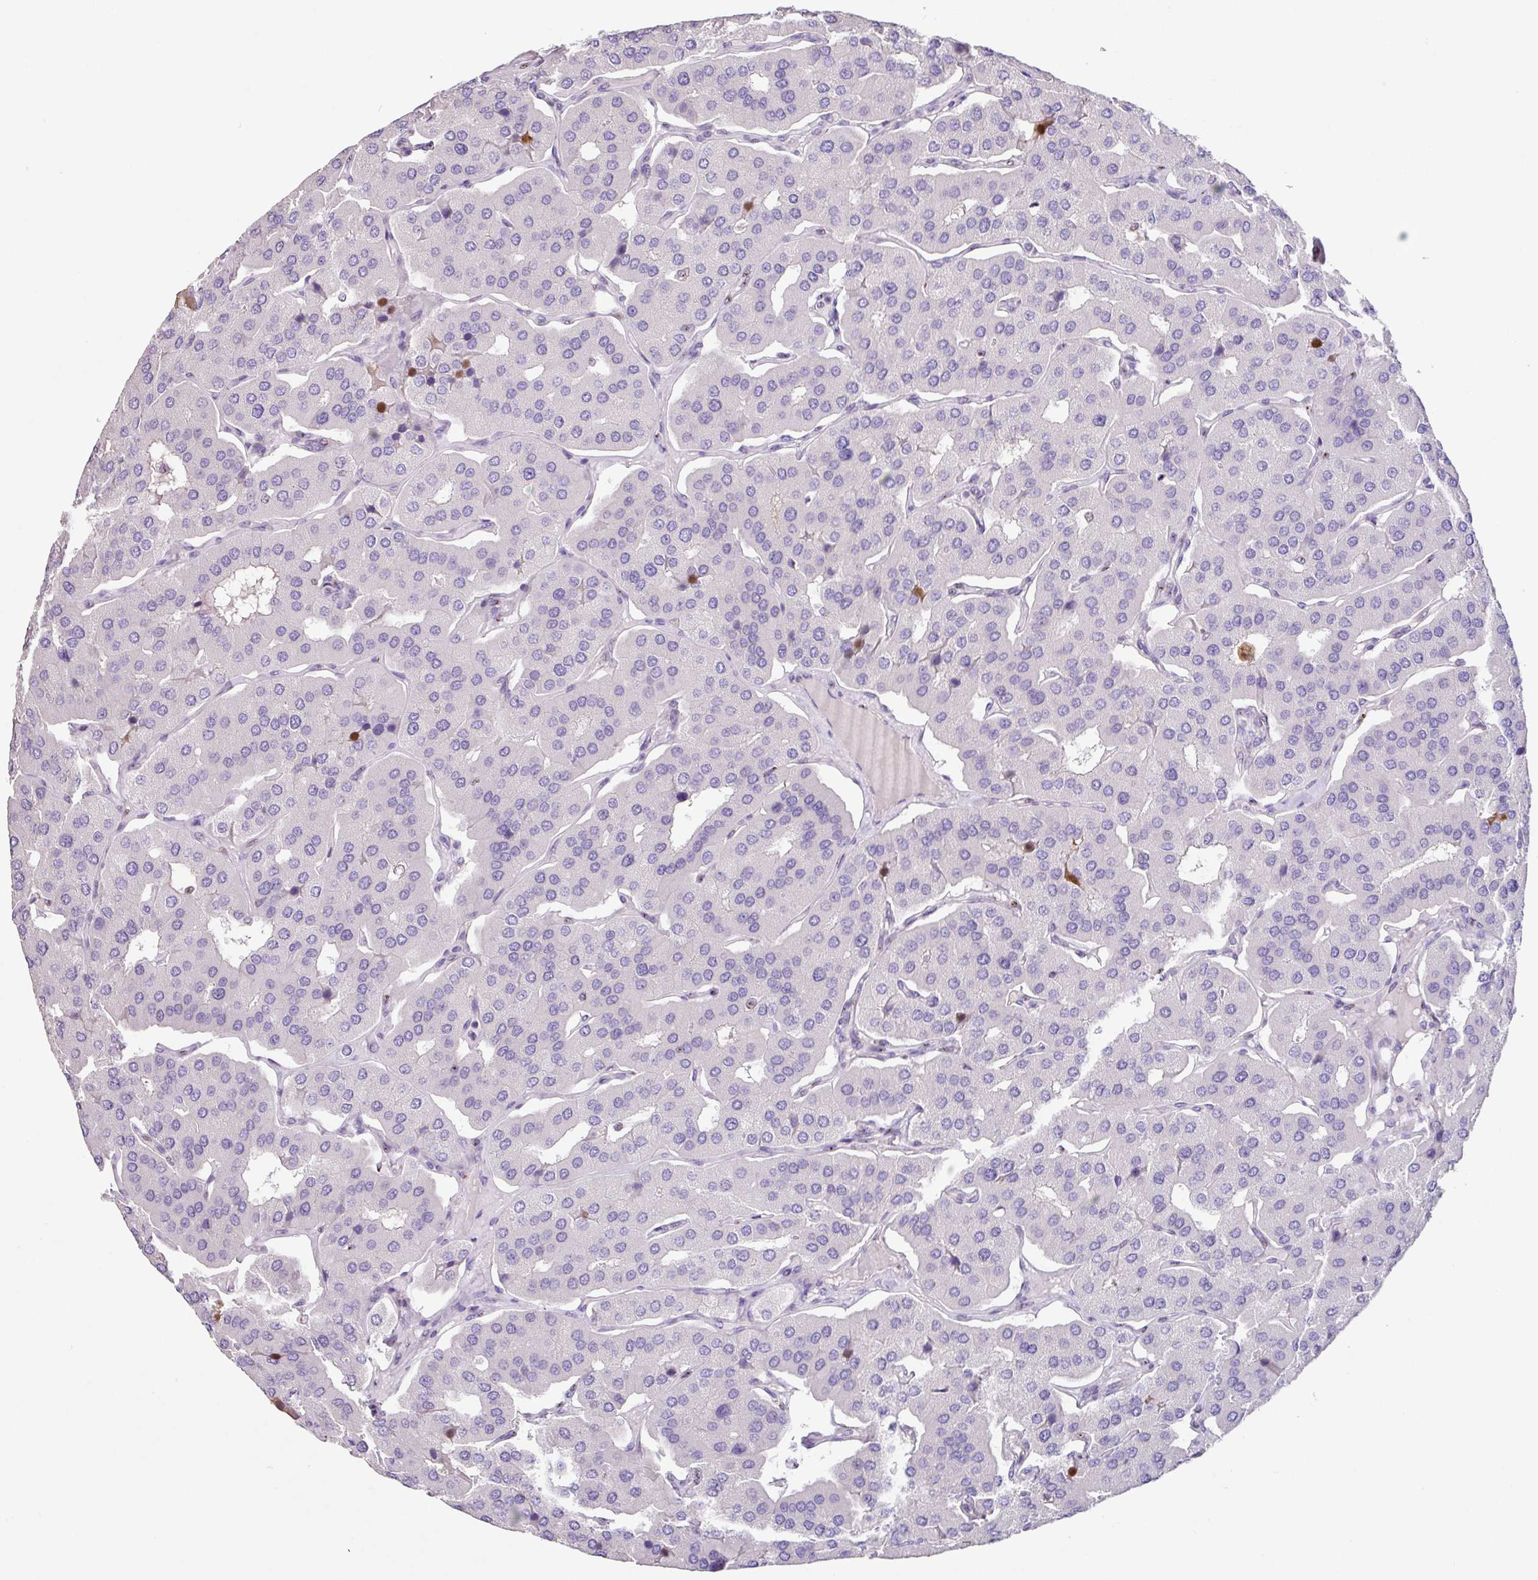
{"staining": {"intensity": "negative", "quantity": "none", "location": "none"}, "tissue": "parathyroid gland", "cell_type": "Glandular cells", "image_type": "normal", "snomed": [{"axis": "morphology", "description": "Normal tissue, NOS"}, {"axis": "morphology", "description": "Adenoma, NOS"}, {"axis": "topography", "description": "Parathyroid gland"}], "caption": "Immunohistochemistry of normal parathyroid gland reveals no staining in glandular cells. Nuclei are stained in blue.", "gene": "ZG16", "patient": {"sex": "female", "age": 86}}